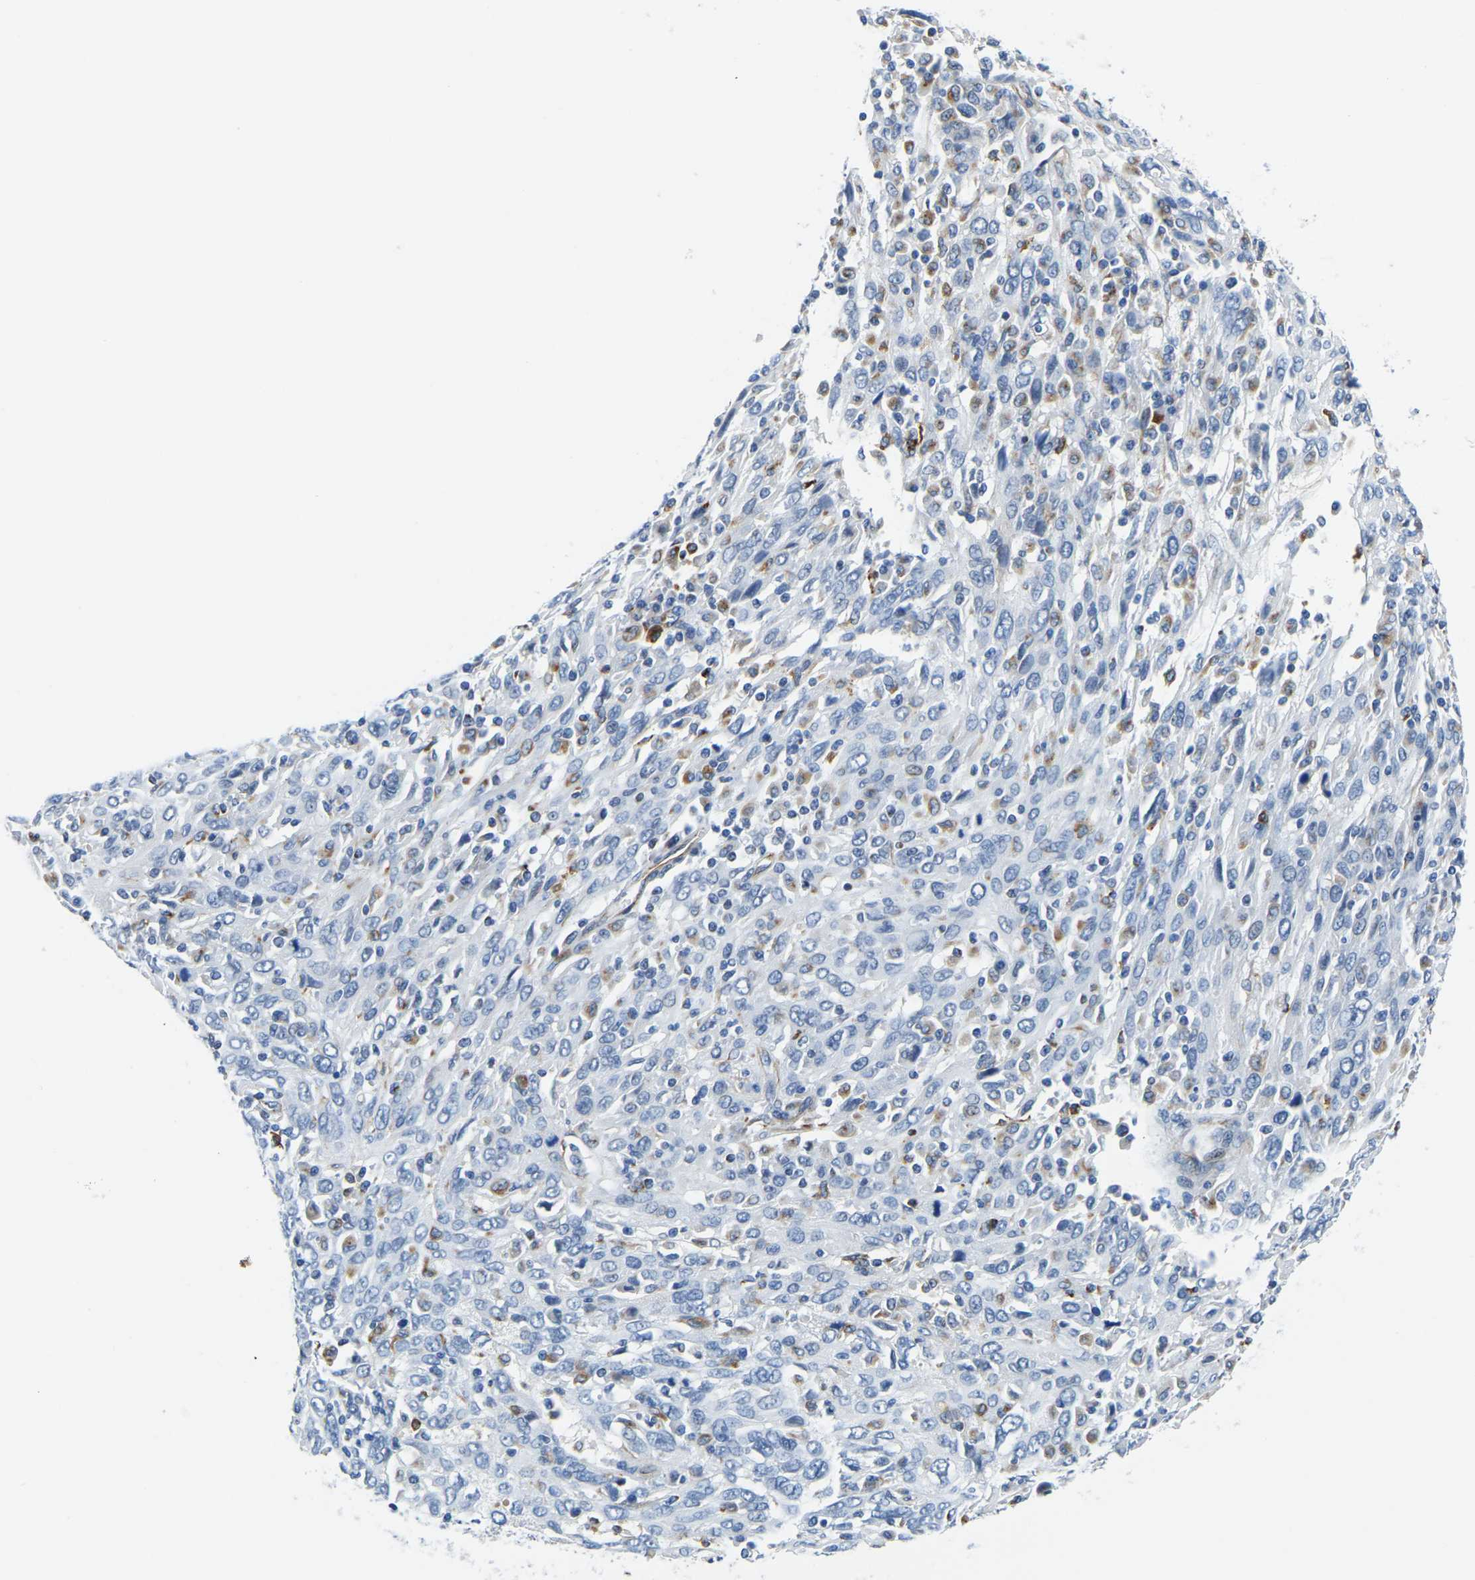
{"staining": {"intensity": "negative", "quantity": "none", "location": "none"}, "tissue": "cervical cancer", "cell_type": "Tumor cells", "image_type": "cancer", "snomed": [{"axis": "morphology", "description": "Squamous cell carcinoma, NOS"}, {"axis": "topography", "description": "Cervix"}], "caption": "High magnification brightfield microscopy of cervical cancer (squamous cell carcinoma) stained with DAB (3,3'-diaminobenzidine) (brown) and counterstained with hematoxylin (blue): tumor cells show no significant staining.", "gene": "MS4A3", "patient": {"sex": "female", "age": 46}}